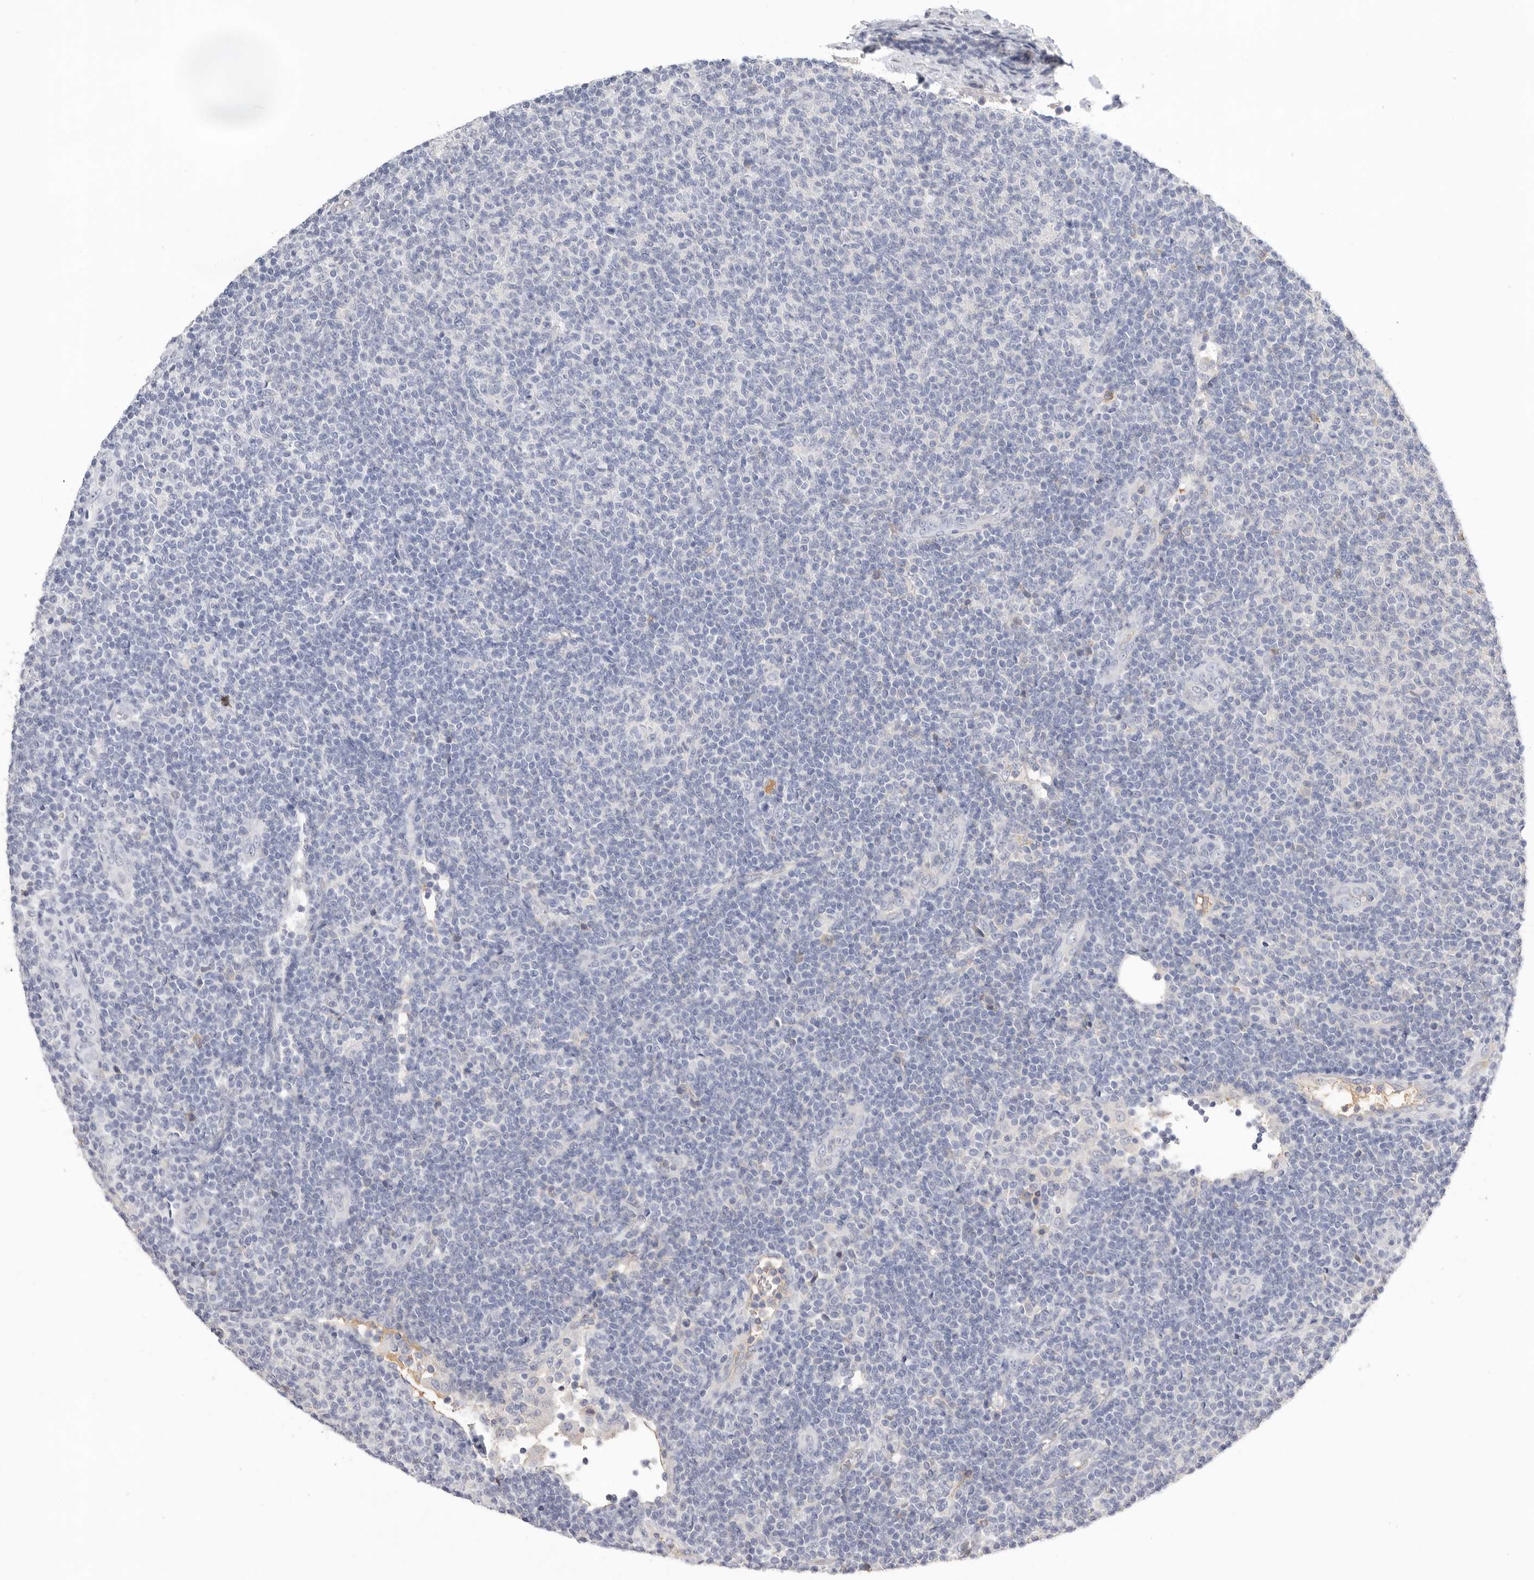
{"staining": {"intensity": "negative", "quantity": "none", "location": "none"}, "tissue": "lymphoma", "cell_type": "Tumor cells", "image_type": "cancer", "snomed": [{"axis": "morphology", "description": "Malignant lymphoma, non-Hodgkin's type, Low grade"}, {"axis": "topography", "description": "Lymph node"}], "caption": "IHC photomicrograph of low-grade malignant lymphoma, non-Hodgkin's type stained for a protein (brown), which exhibits no expression in tumor cells.", "gene": "APOA2", "patient": {"sex": "male", "age": 66}}